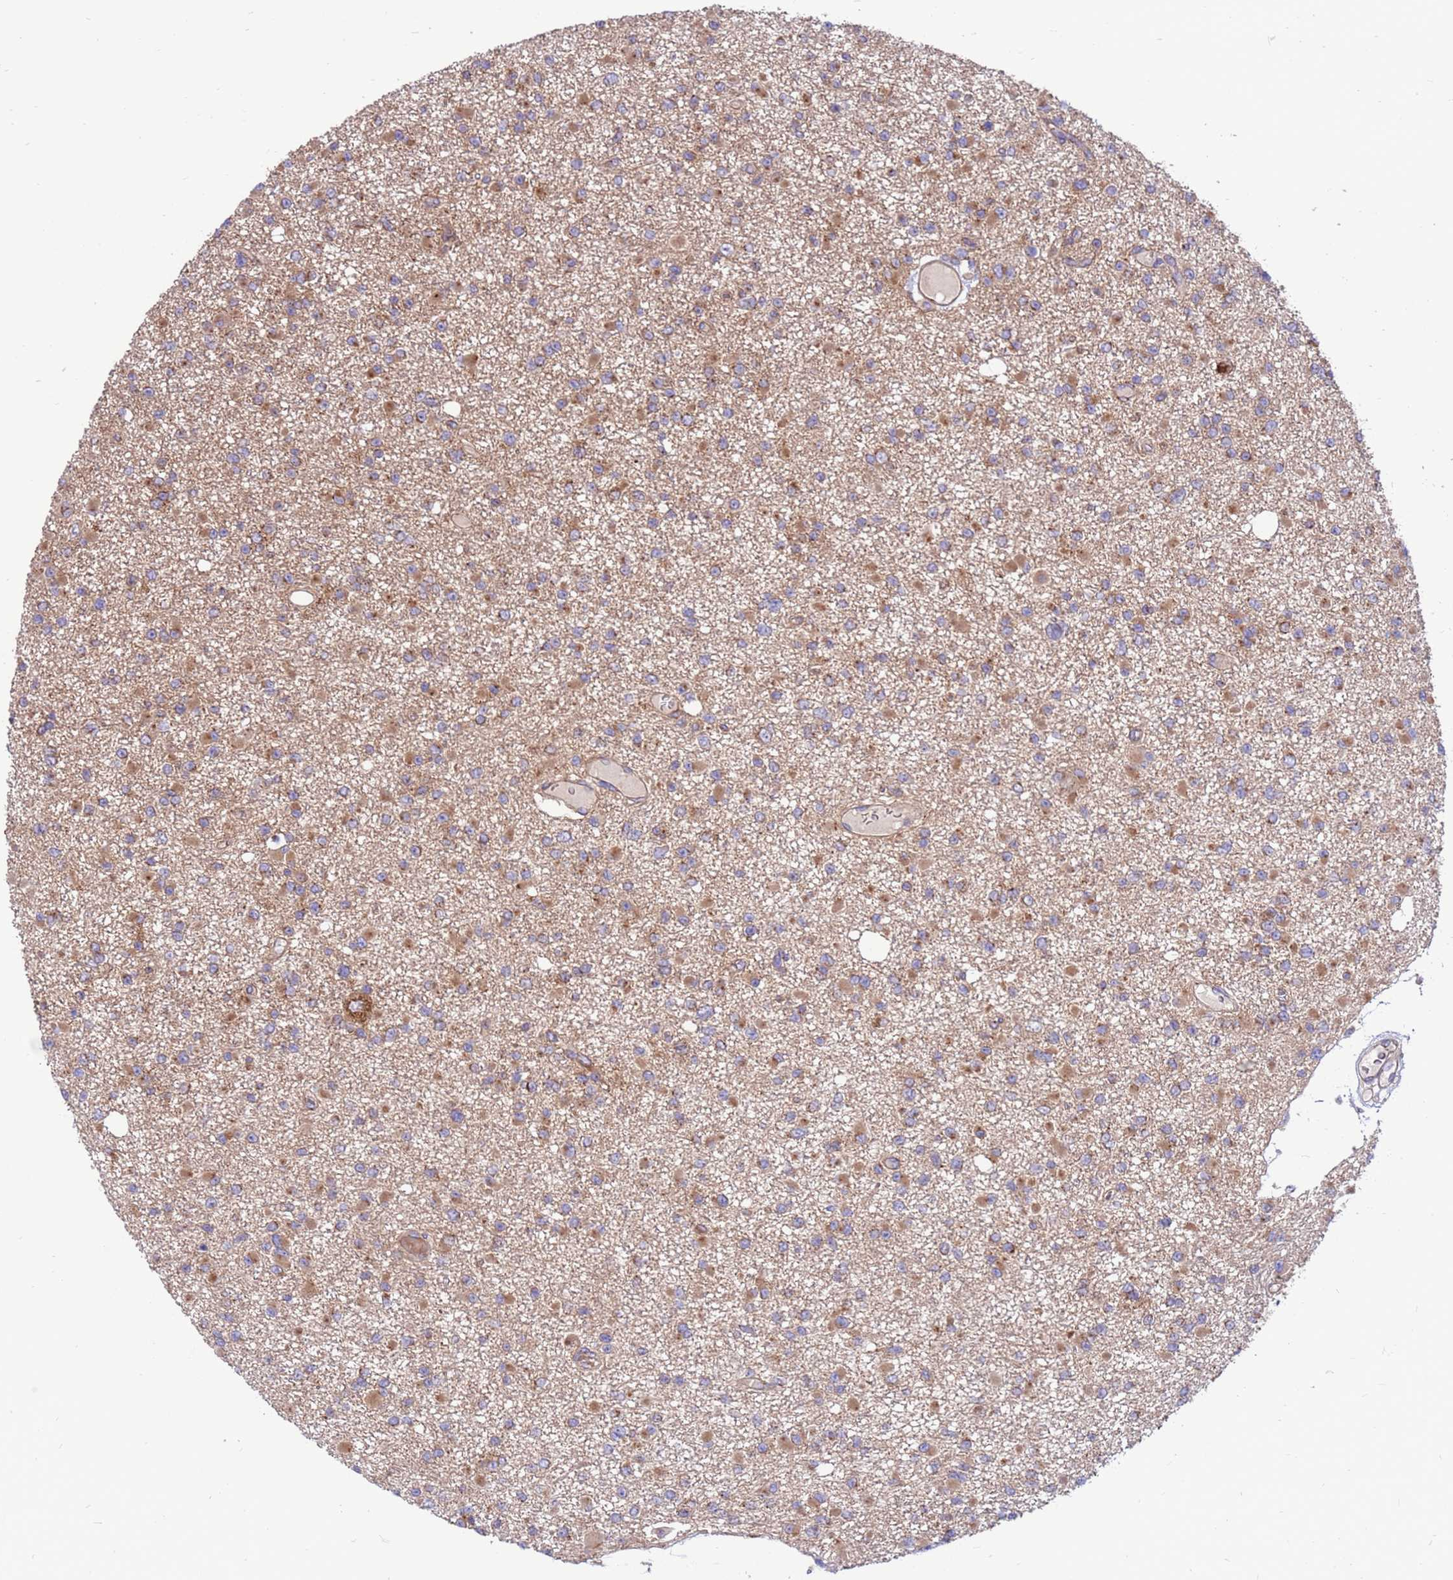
{"staining": {"intensity": "moderate", "quantity": "25%-75%", "location": "cytoplasmic/membranous"}, "tissue": "glioma", "cell_type": "Tumor cells", "image_type": "cancer", "snomed": [{"axis": "morphology", "description": "Glioma, malignant, Low grade"}, {"axis": "topography", "description": "Brain"}], "caption": "Brown immunohistochemical staining in human malignant glioma (low-grade) shows moderate cytoplasmic/membranous staining in about 25%-75% of tumor cells. (DAB IHC with brightfield microscopy, high magnification).", "gene": "ZC3HAV1", "patient": {"sex": "female", "age": 22}}